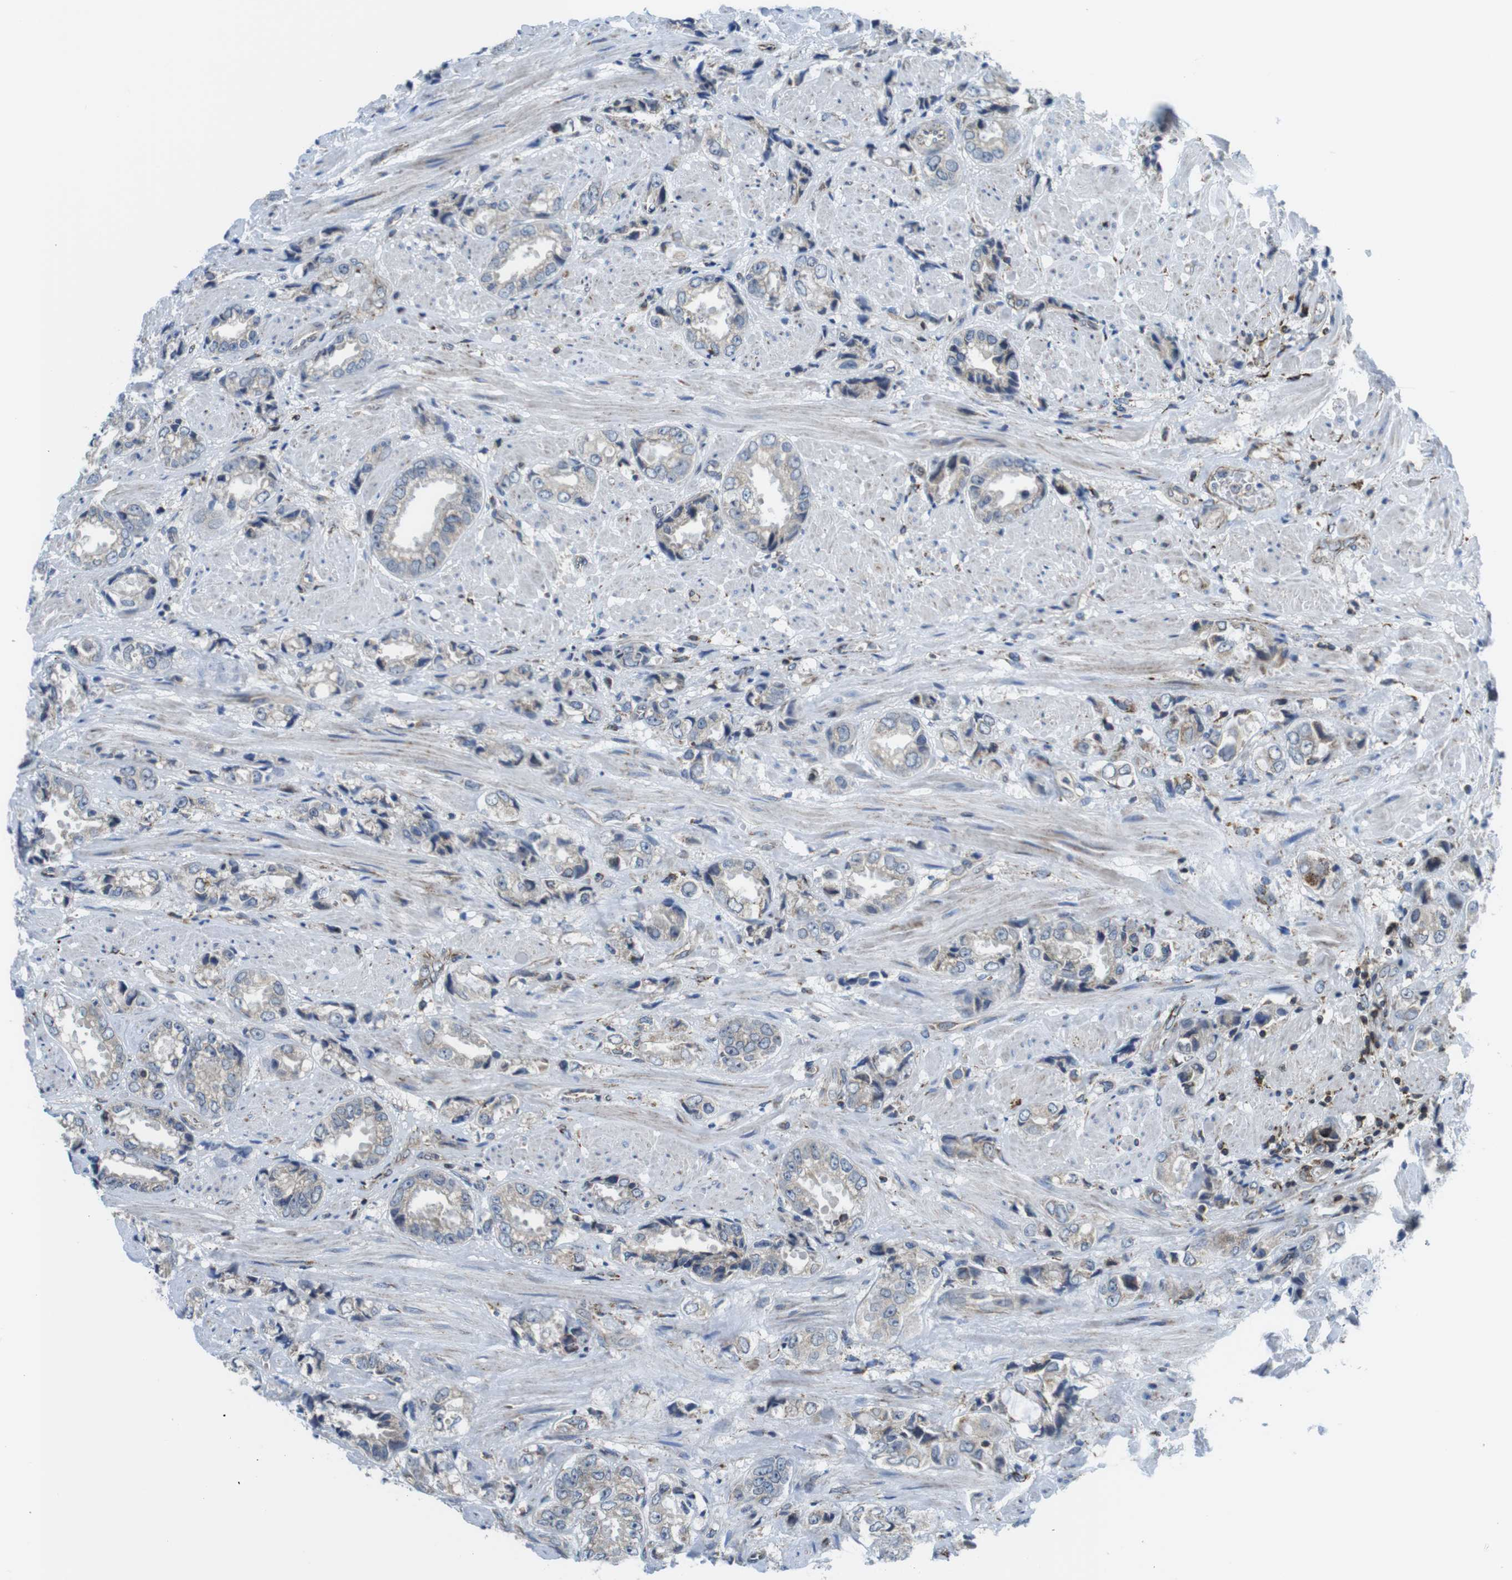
{"staining": {"intensity": "negative", "quantity": "none", "location": "none"}, "tissue": "prostate cancer", "cell_type": "Tumor cells", "image_type": "cancer", "snomed": [{"axis": "morphology", "description": "Adenocarcinoma, High grade"}, {"axis": "topography", "description": "Prostate"}], "caption": "Prostate cancer (high-grade adenocarcinoma) was stained to show a protein in brown. There is no significant positivity in tumor cells. (DAB (3,3'-diaminobenzidine) immunohistochemistry (IHC) visualized using brightfield microscopy, high magnification).", "gene": "KCNE3", "patient": {"sex": "male", "age": 61}}